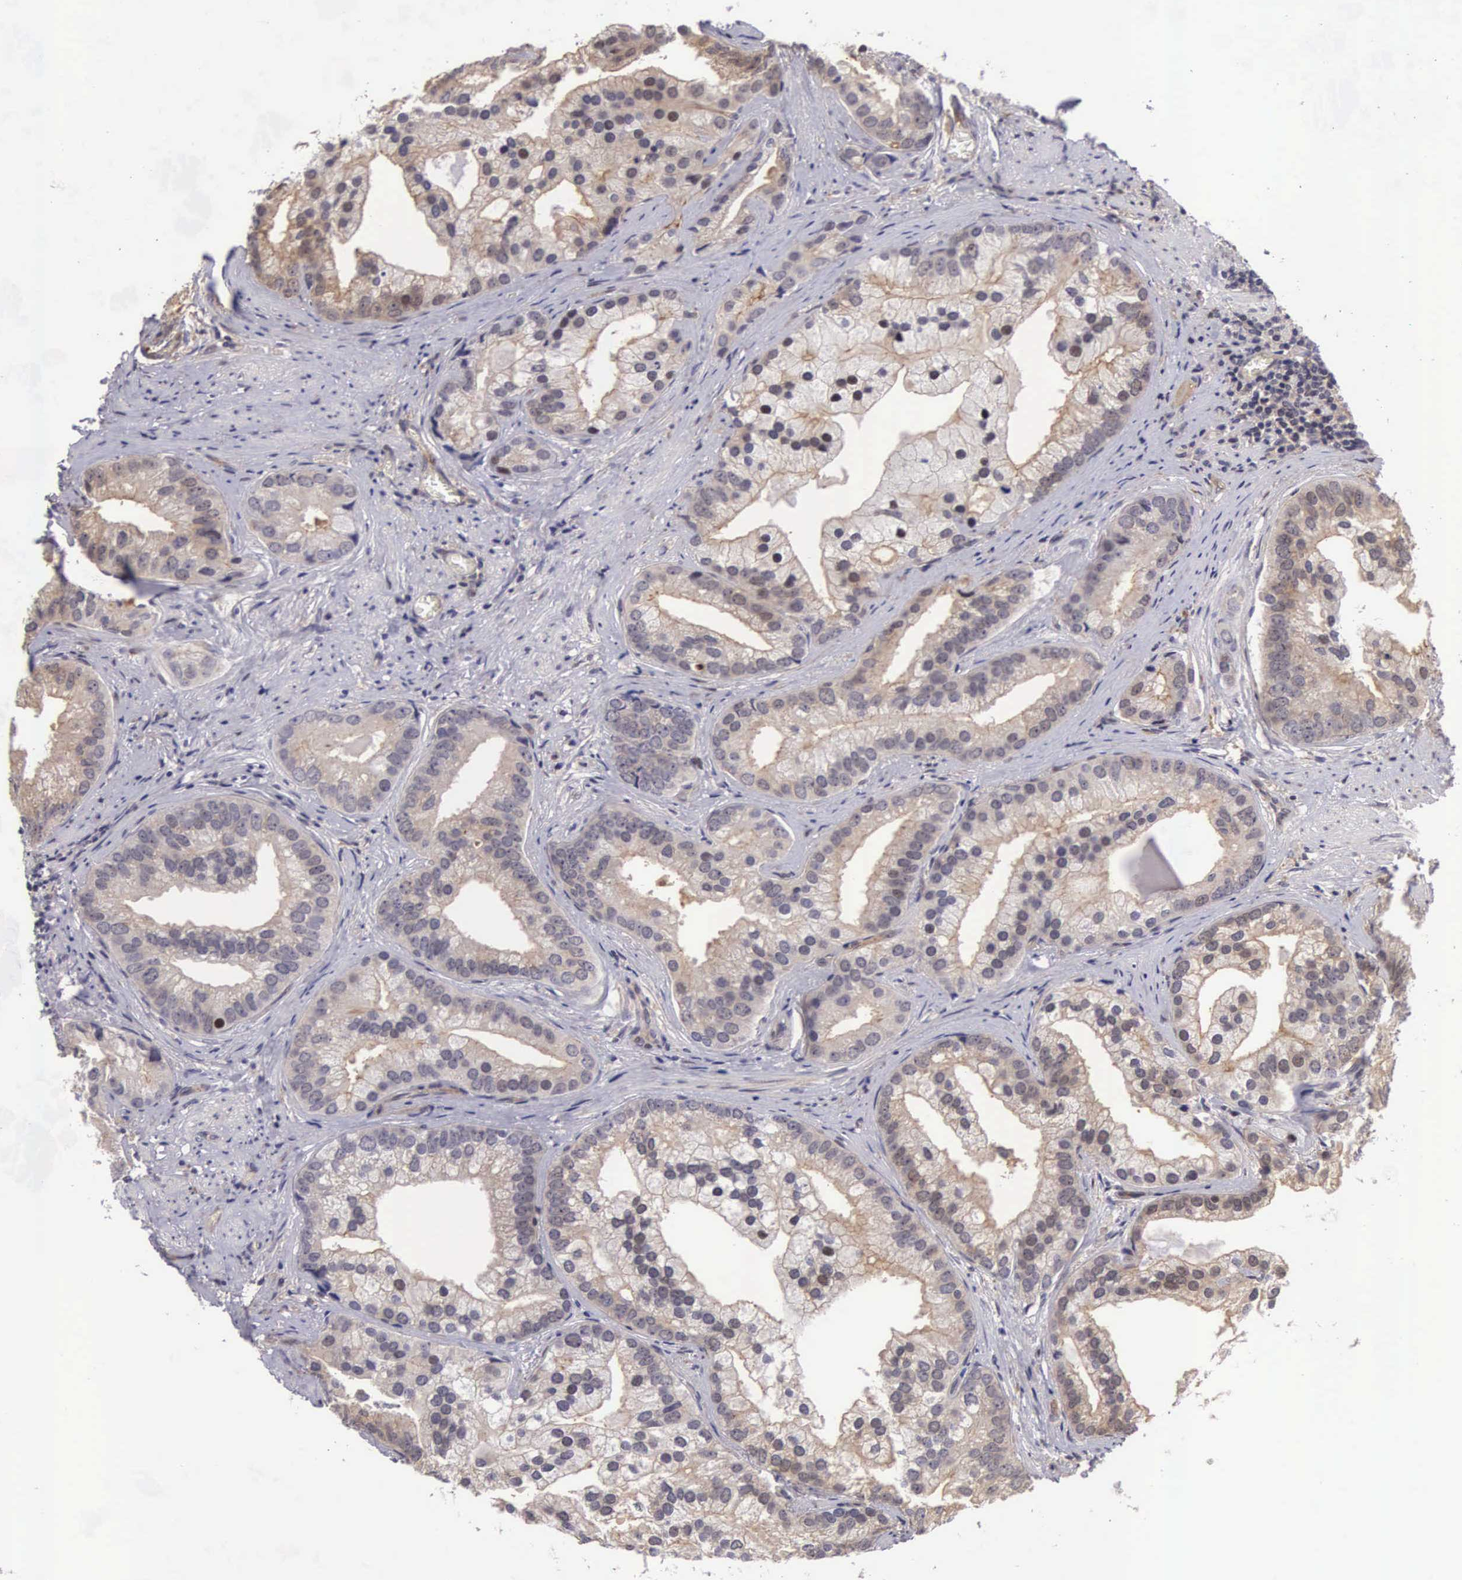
{"staining": {"intensity": "weak", "quantity": "25%-75%", "location": "cytoplasmic/membranous,nuclear"}, "tissue": "prostate cancer", "cell_type": "Tumor cells", "image_type": "cancer", "snomed": [{"axis": "morphology", "description": "Adenocarcinoma, Low grade"}, {"axis": "topography", "description": "Prostate"}], "caption": "The micrograph displays staining of prostate cancer, revealing weak cytoplasmic/membranous and nuclear protein expression (brown color) within tumor cells.", "gene": "EMID1", "patient": {"sex": "male", "age": 71}}